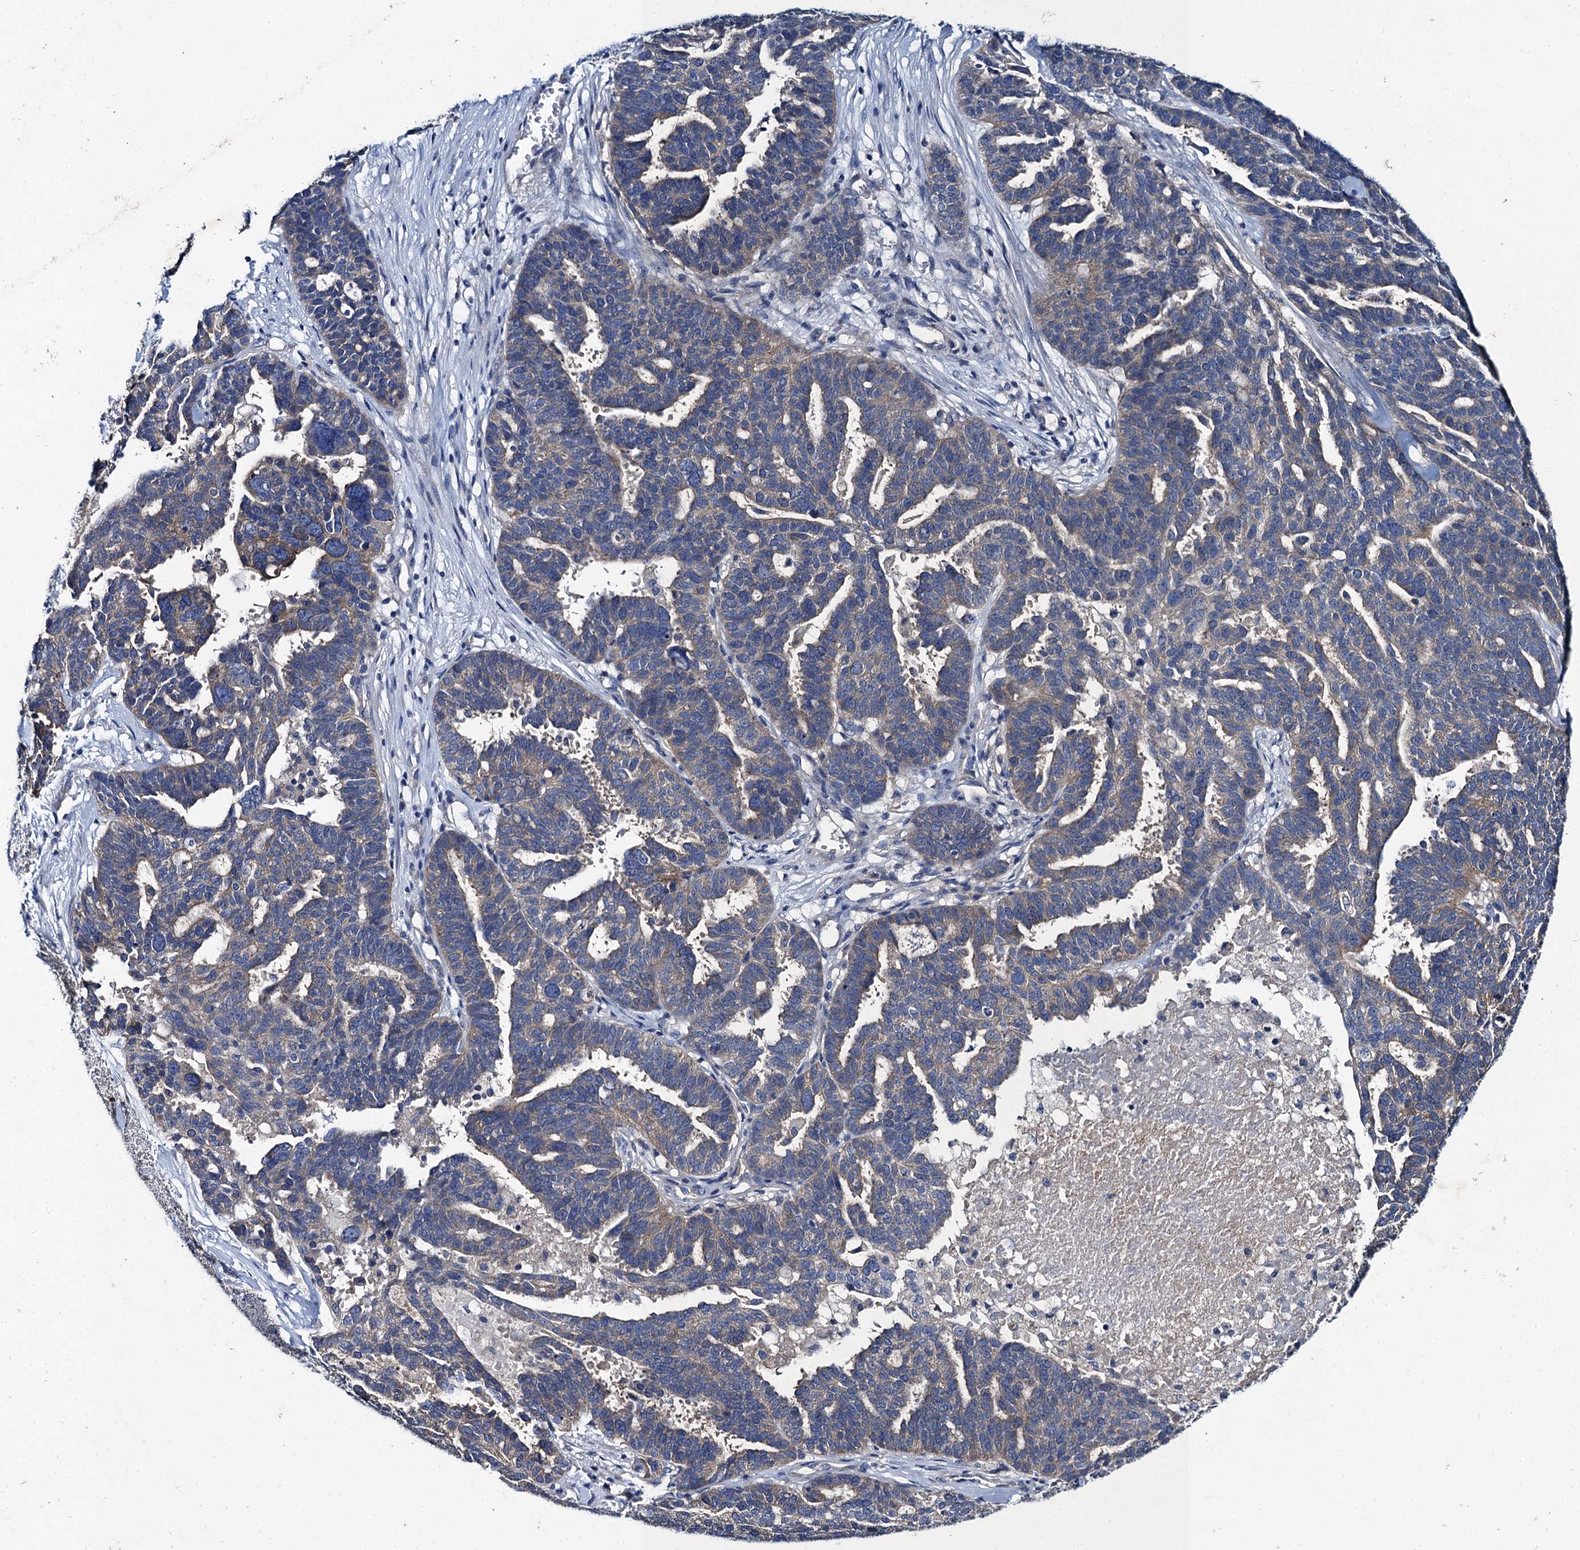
{"staining": {"intensity": "weak", "quantity": "<25%", "location": "cytoplasmic/membranous"}, "tissue": "ovarian cancer", "cell_type": "Tumor cells", "image_type": "cancer", "snomed": [{"axis": "morphology", "description": "Cystadenocarcinoma, serous, NOS"}, {"axis": "topography", "description": "Ovary"}], "caption": "An immunohistochemistry image of ovarian cancer is shown. There is no staining in tumor cells of ovarian cancer.", "gene": "SNAP29", "patient": {"sex": "female", "age": 59}}